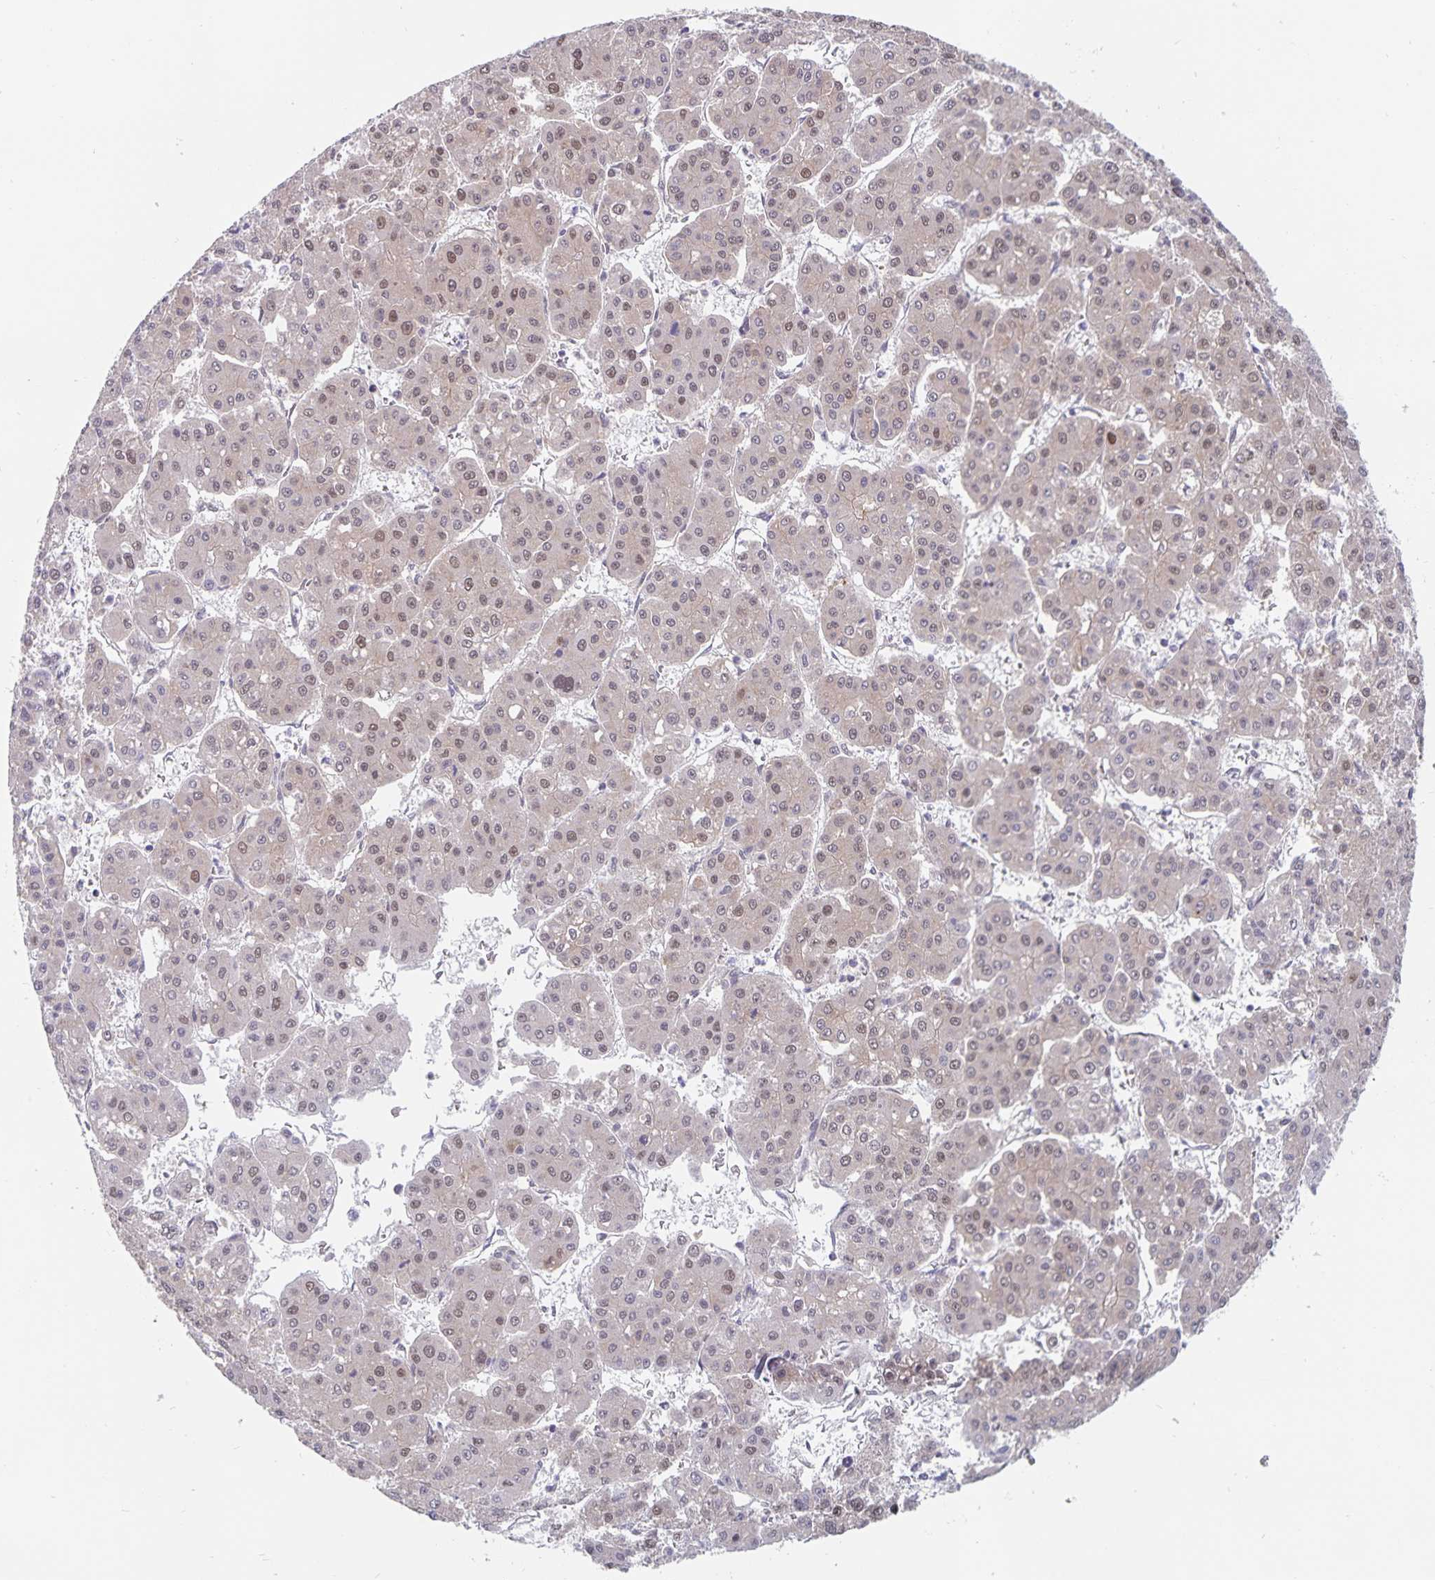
{"staining": {"intensity": "weak", "quantity": "25%-75%", "location": "nuclear"}, "tissue": "liver cancer", "cell_type": "Tumor cells", "image_type": "cancer", "snomed": [{"axis": "morphology", "description": "Carcinoma, Hepatocellular, NOS"}, {"axis": "topography", "description": "Liver"}], "caption": "Liver cancer stained for a protein reveals weak nuclear positivity in tumor cells. (Brightfield microscopy of DAB IHC at high magnification).", "gene": "BAG6", "patient": {"sex": "male", "age": 73}}